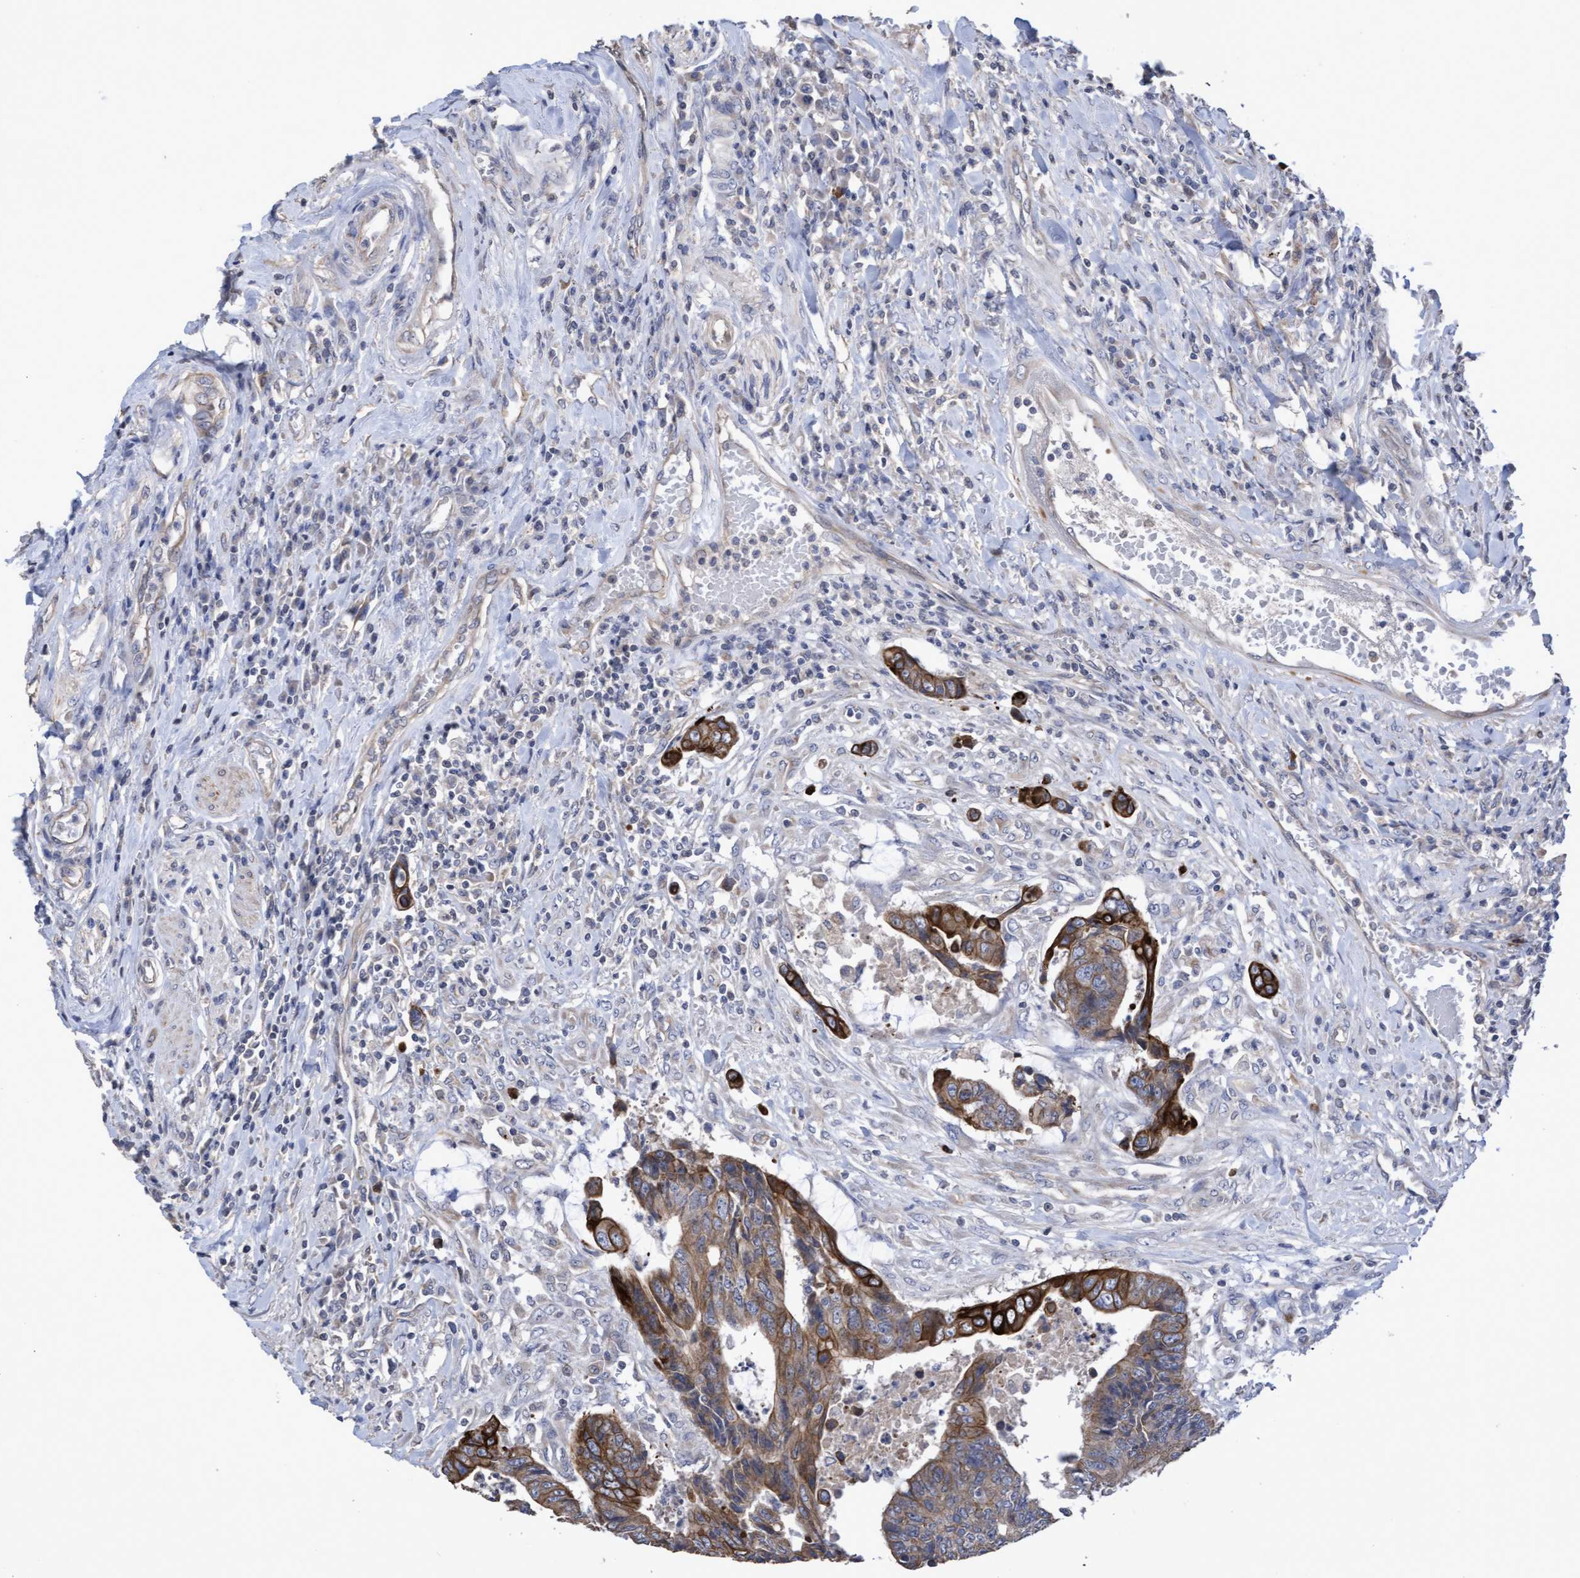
{"staining": {"intensity": "moderate", "quantity": ">75%", "location": "cytoplasmic/membranous"}, "tissue": "colorectal cancer", "cell_type": "Tumor cells", "image_type": "cancer", "snomed": [{"axis": "morphology", "description": "Adenocarcinoma, NOS"}, {"axis": "topography", "description": "Rectum"}], "caption": "Immunohistochemical staining of colorectal cancer (adenocarcinoma) displays medium levels of moderate cytoplasmic/membranous positivity in approximately >75% of tumor cells.", "gene": "KRT24", "patient": {"sex": "male", "age": 84}}